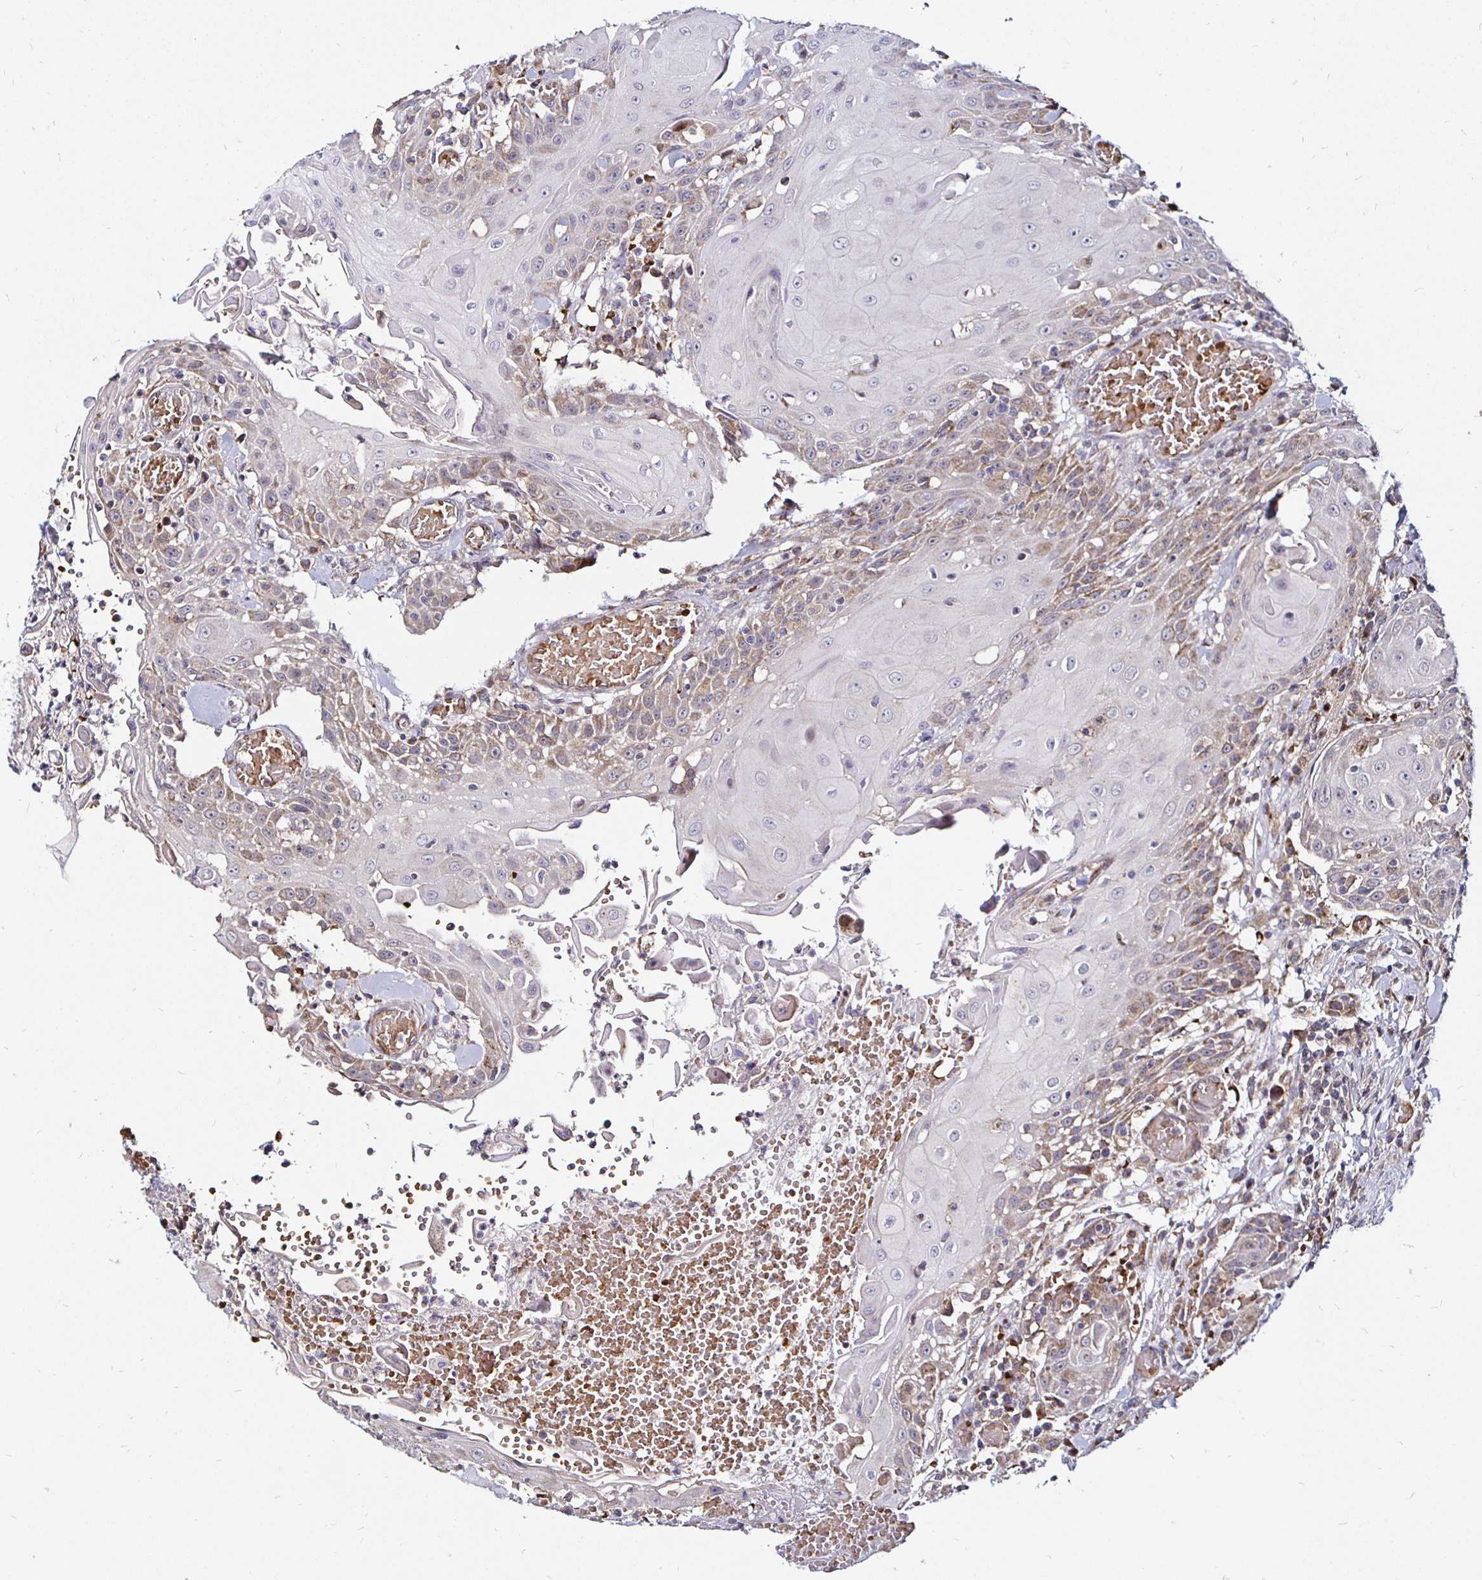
{"staining": {"intensity": "moderate", "quantity": "<25%", "location": "cytoplasmic/membranous"}, "tissue": "head and neck cancer", "cell_type": "Tumor cells", "image_type": "cancer", "snomed": [{"axis": "morphology", "description": "Normal tissue, NOS"}, {"axis": "morphology", "description": "Squamous cell carcinoma, NOS"}, {"axis": "topography", "description": "Oral tissue"}, {"axis": "topography", "description": "Head-Neck"}], "caption": "Immunohistochemical staining of human head and neck cancer exhibits moderate cytoplasmic/membranous protein positivity in approximately <25% of tumor cells. (brown staining indicates protein expression, while blue staining denotes nuclei).", "gene": "ATG3", "patient": {"sex": "female", "age": 55}}